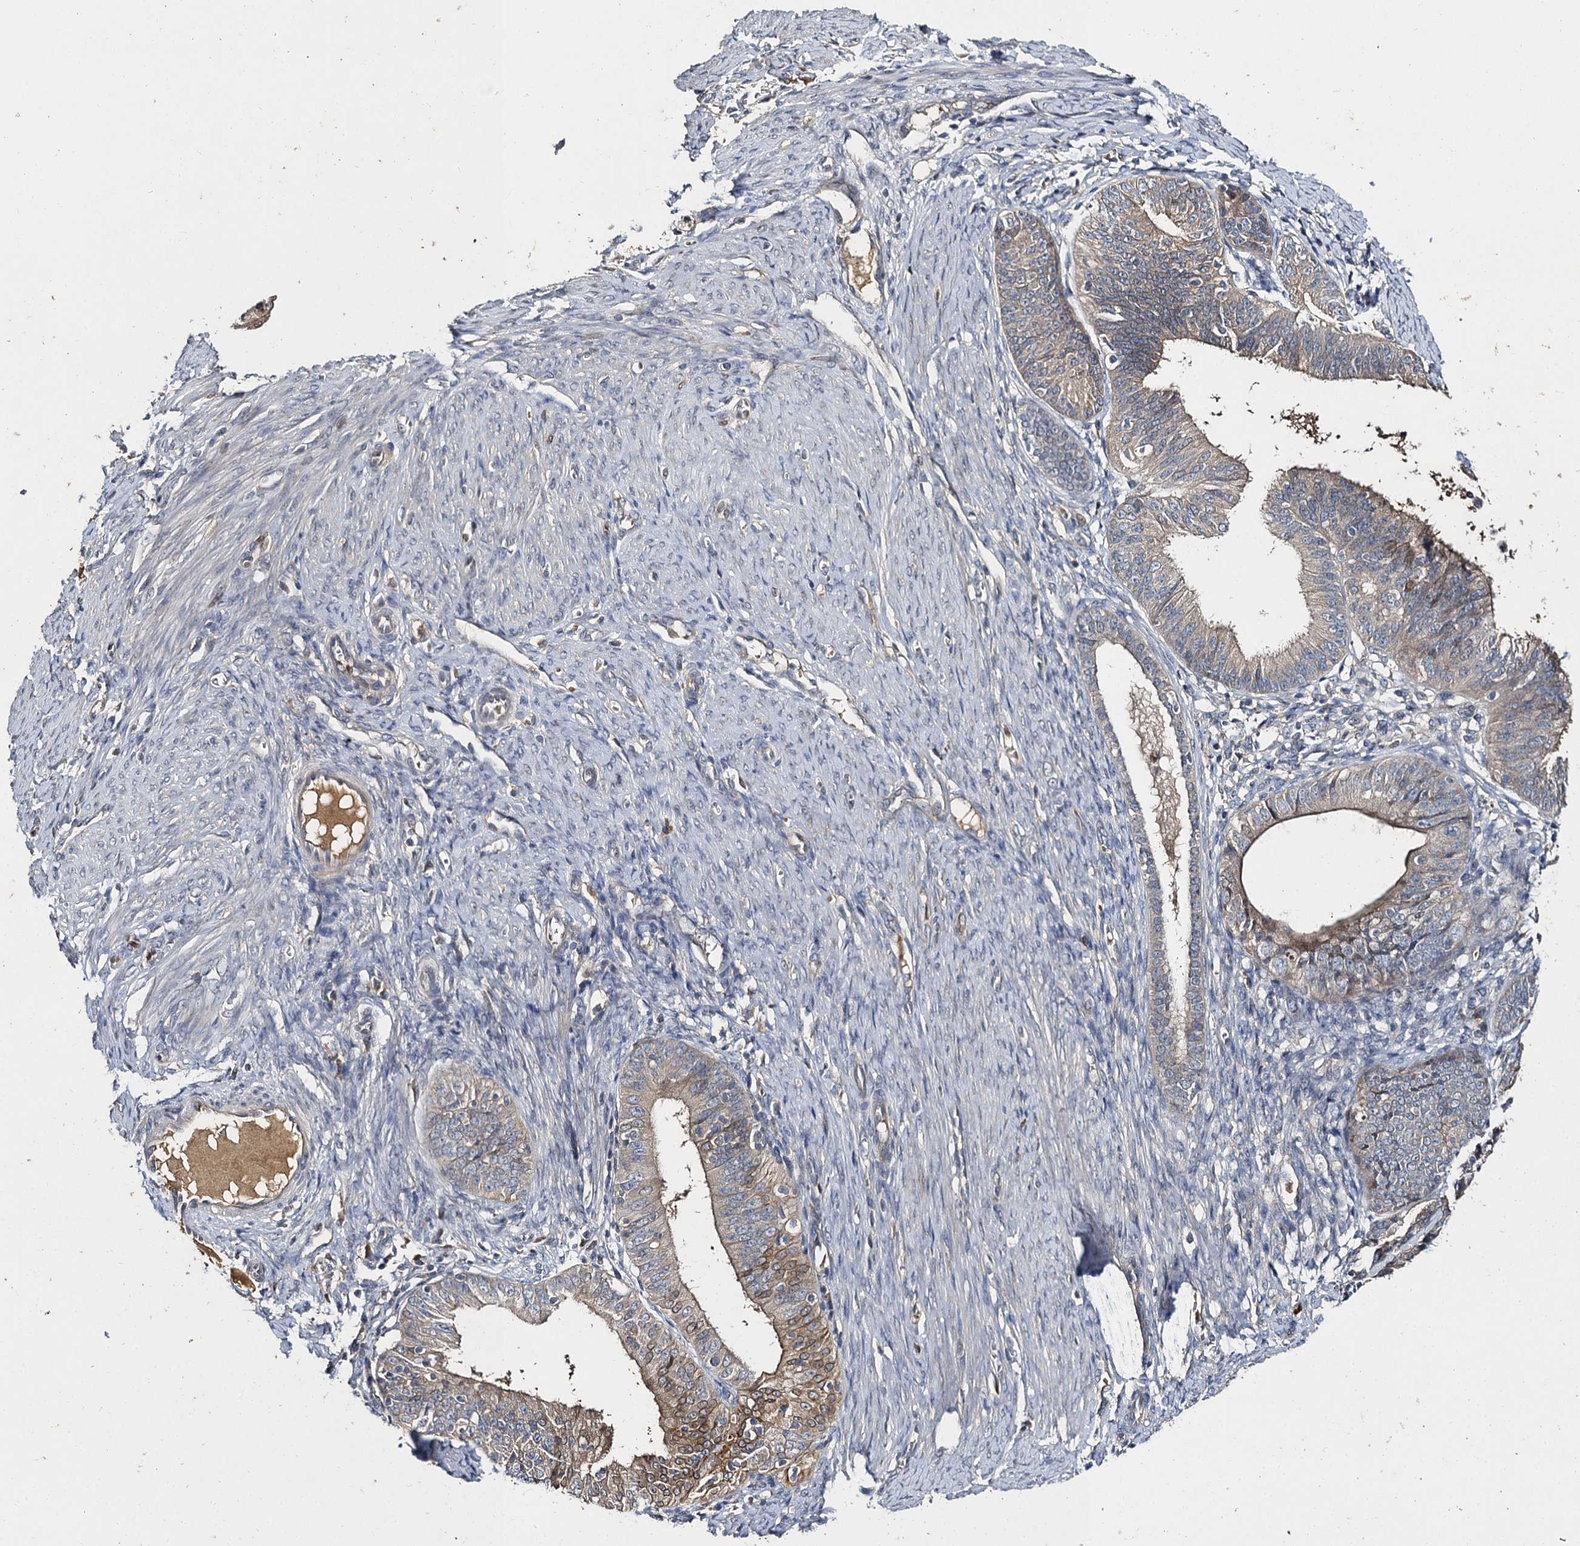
{"staining": {"intensity": "moderate", "quantity": "25%-75%", "location": "cytoplasmic/membranous"}, "tissue": "endometrial cancer", "cell_type": "Tumor cells", "image_type": "cancer", "snomed": [{"axis": "morphology", "description": "Adenocarcinoma, NOS"}, {"axis": "topography", "description": "Endometrium"}], "caption": "Adenocarcinoma (endometrial) was stained to show a protein in brown. There is medium levels of moderate cytoplasmic/membranous expression in approximately 25%-75% of tumor cells.", "gene": "SLC11A2", "patient": {"sex": "female", "age": 51}}